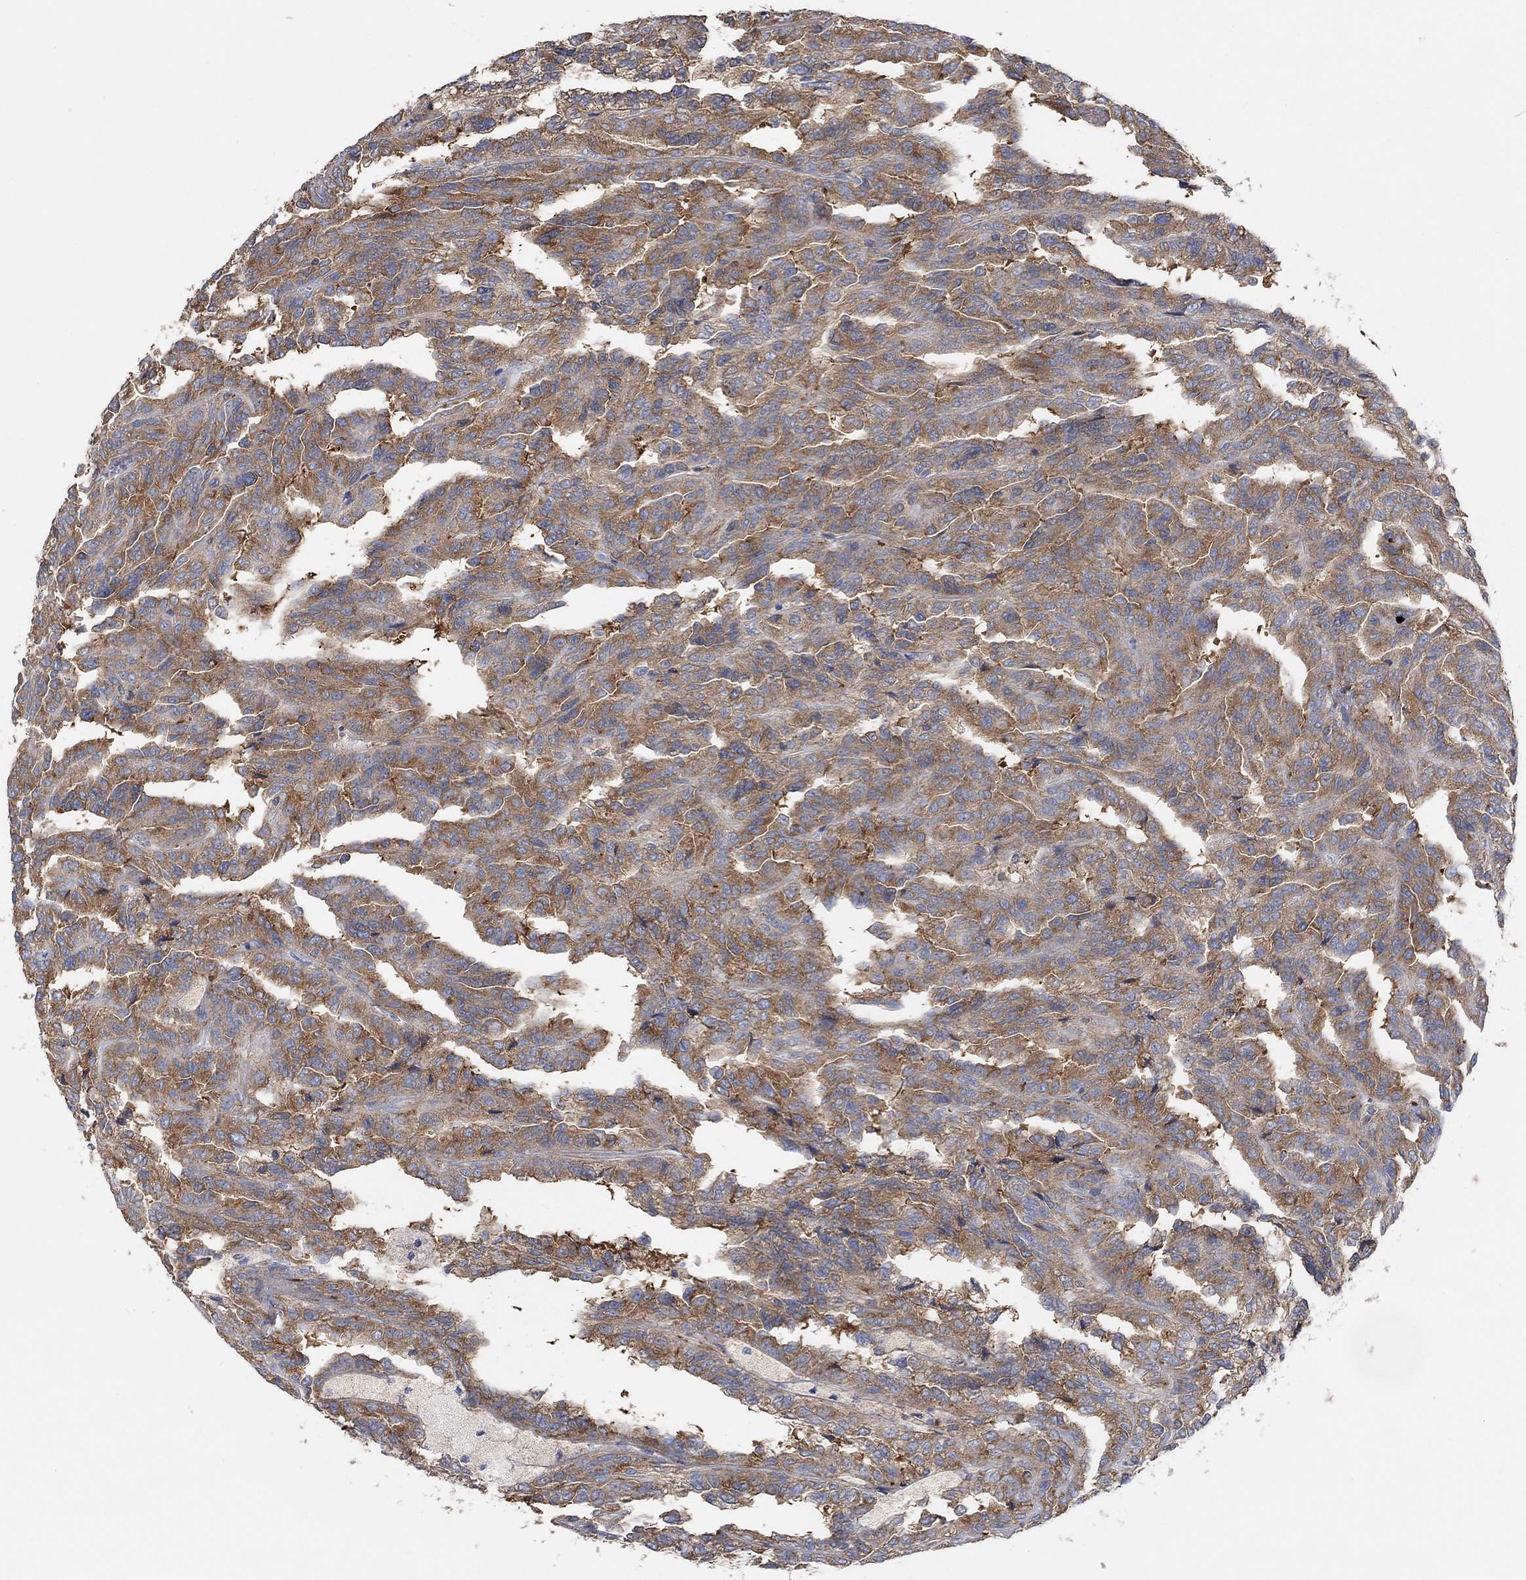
{"staining": {"intensity": "moderate", "quantity": "25%-75%", "location": "cytoplasmic/membranous"}, "tissue": "renal cancer", "cell_type": "Tumor cells", "image_type": "cancer", "snomed": [{"axis": "morphology", "description": "Adenocarcinoma, NOS"}, {"axis": "topography", "description": "Kidney"}], "caption": "Human renal cancer stained with a brown dye demonstrates moderate cytoplasmic/membranous positive positivity in about 25%-75% of tumor cells.", "gene": "BLOC1S3", "patient": {"sex": "male", "age": 79}}